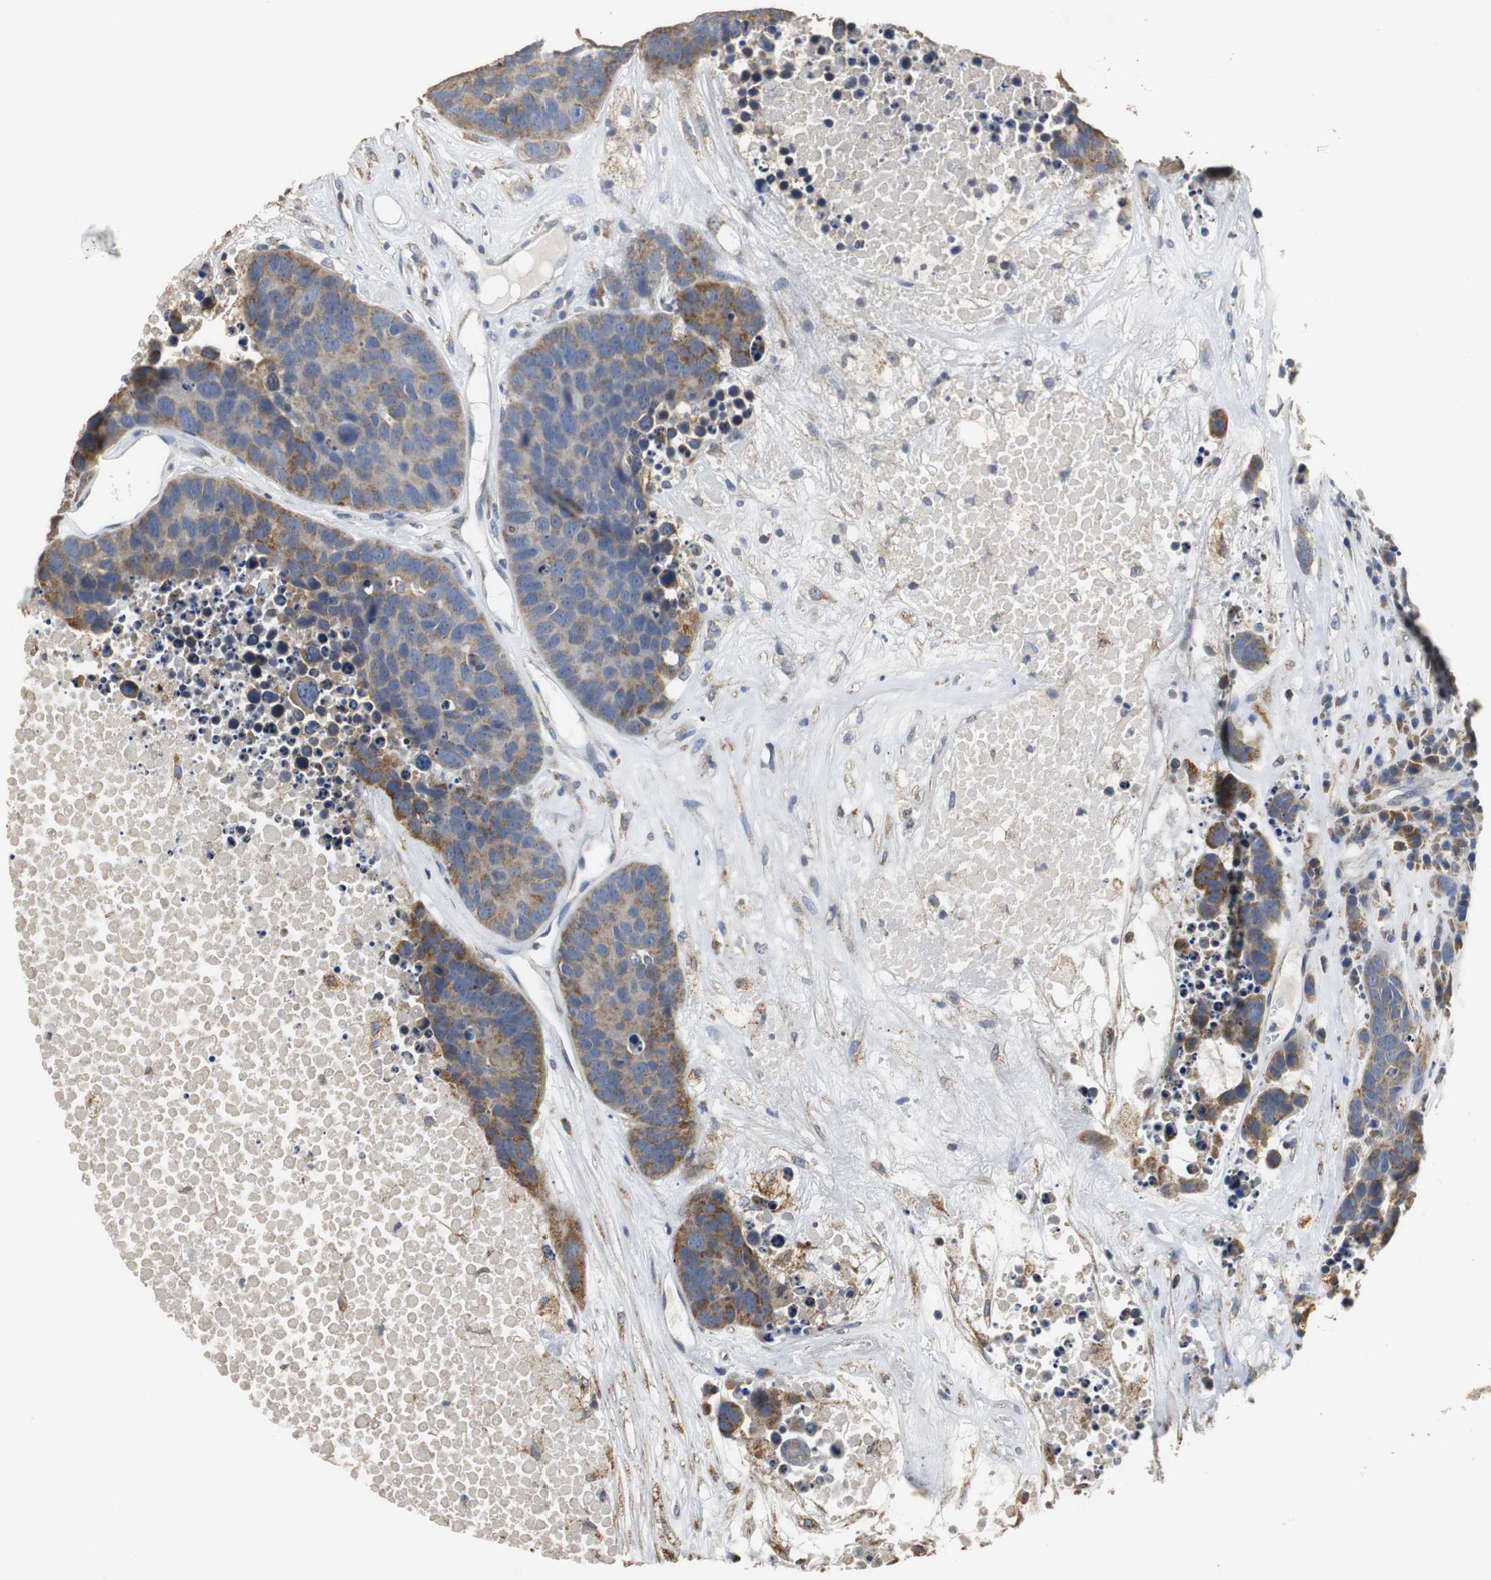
{"staining": {"intensity": "moderate", "quantity": "25%-75%", "location": "cytoplasmic/membranous"}, "tissue": "carcinoid", "cell_type": "Tumor cells", "image_type": "cancer", "snomed": [{"axis": "morphology", "description": "Carcinoid, malignant, NOS"}, {"axis": "topography", "description": "Lung"}], "caption": "Immunohistochemistry photomicrograph of neoplastic tissue: human carcinoid (malignant) stained using immunohistochemistry (IHC) demonstrates medium levels of moderate protein expression localized specifically in the cytoplasmic/membranous of tumor cells, appearing as a cytoplasmic/membranous brown color.", "gene": "HMGCL", "patient": {"sex": "male", "age": 60}}